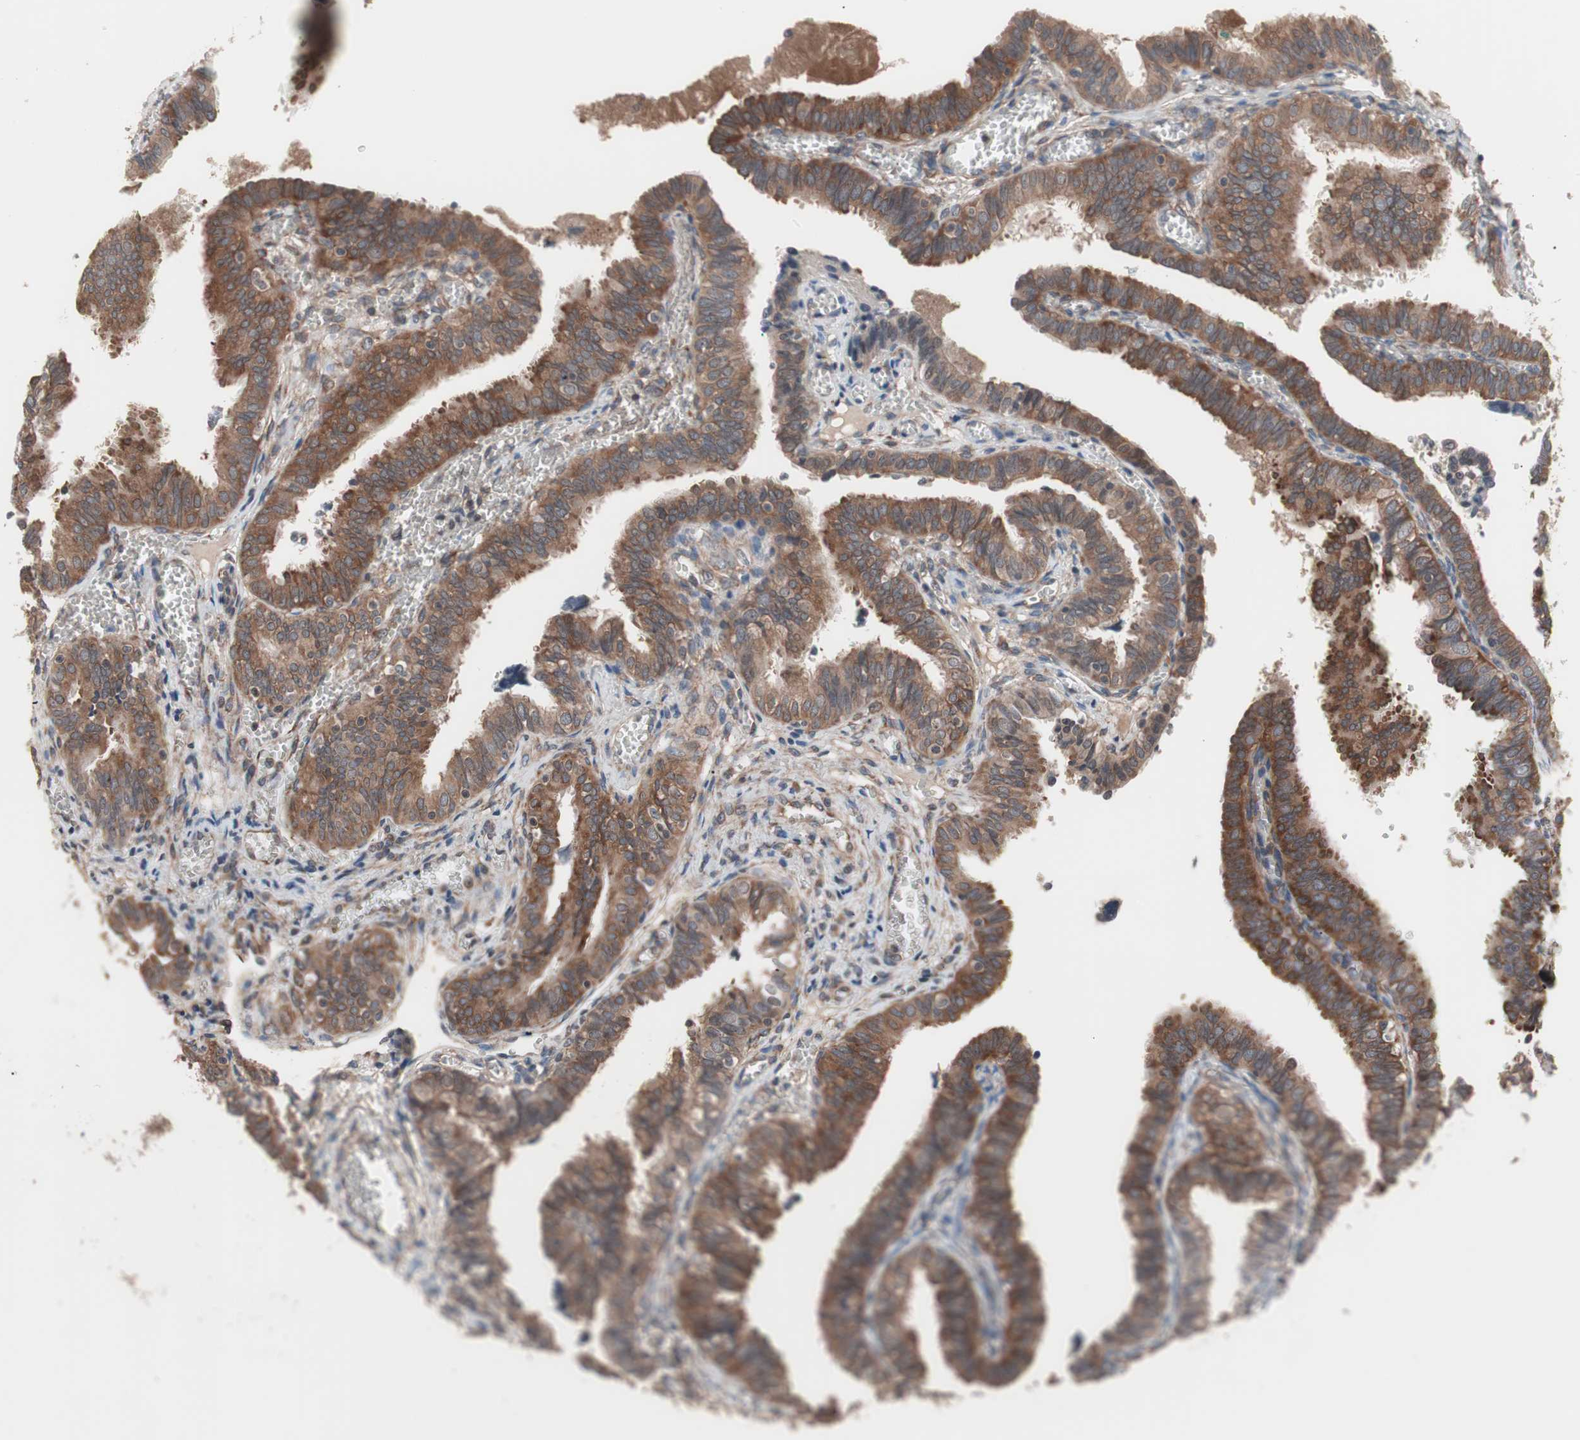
{"staining": {"intensity": "moderate", "quantity": ">75%", "location": "cytoplasmic/membranous"}, "tissue": "fallopian tube", "cell_type": "Glandular cells", "image_type": "normal", "snomed": [{"axis": "morphology", "description": "Normal tissue, NOS"}, {"axis": "topography", "description": "Fallopian tube"}], "caption": "Immunohistochemistry micrograph of normal human fallopian tube stained for a protein (brown), which displays medium levels of moderate cytoplasmic/membranous staining in about >75% of glandular cells.", "gene": "IRS1", "patient": {"sex": "female", "age": 46}}